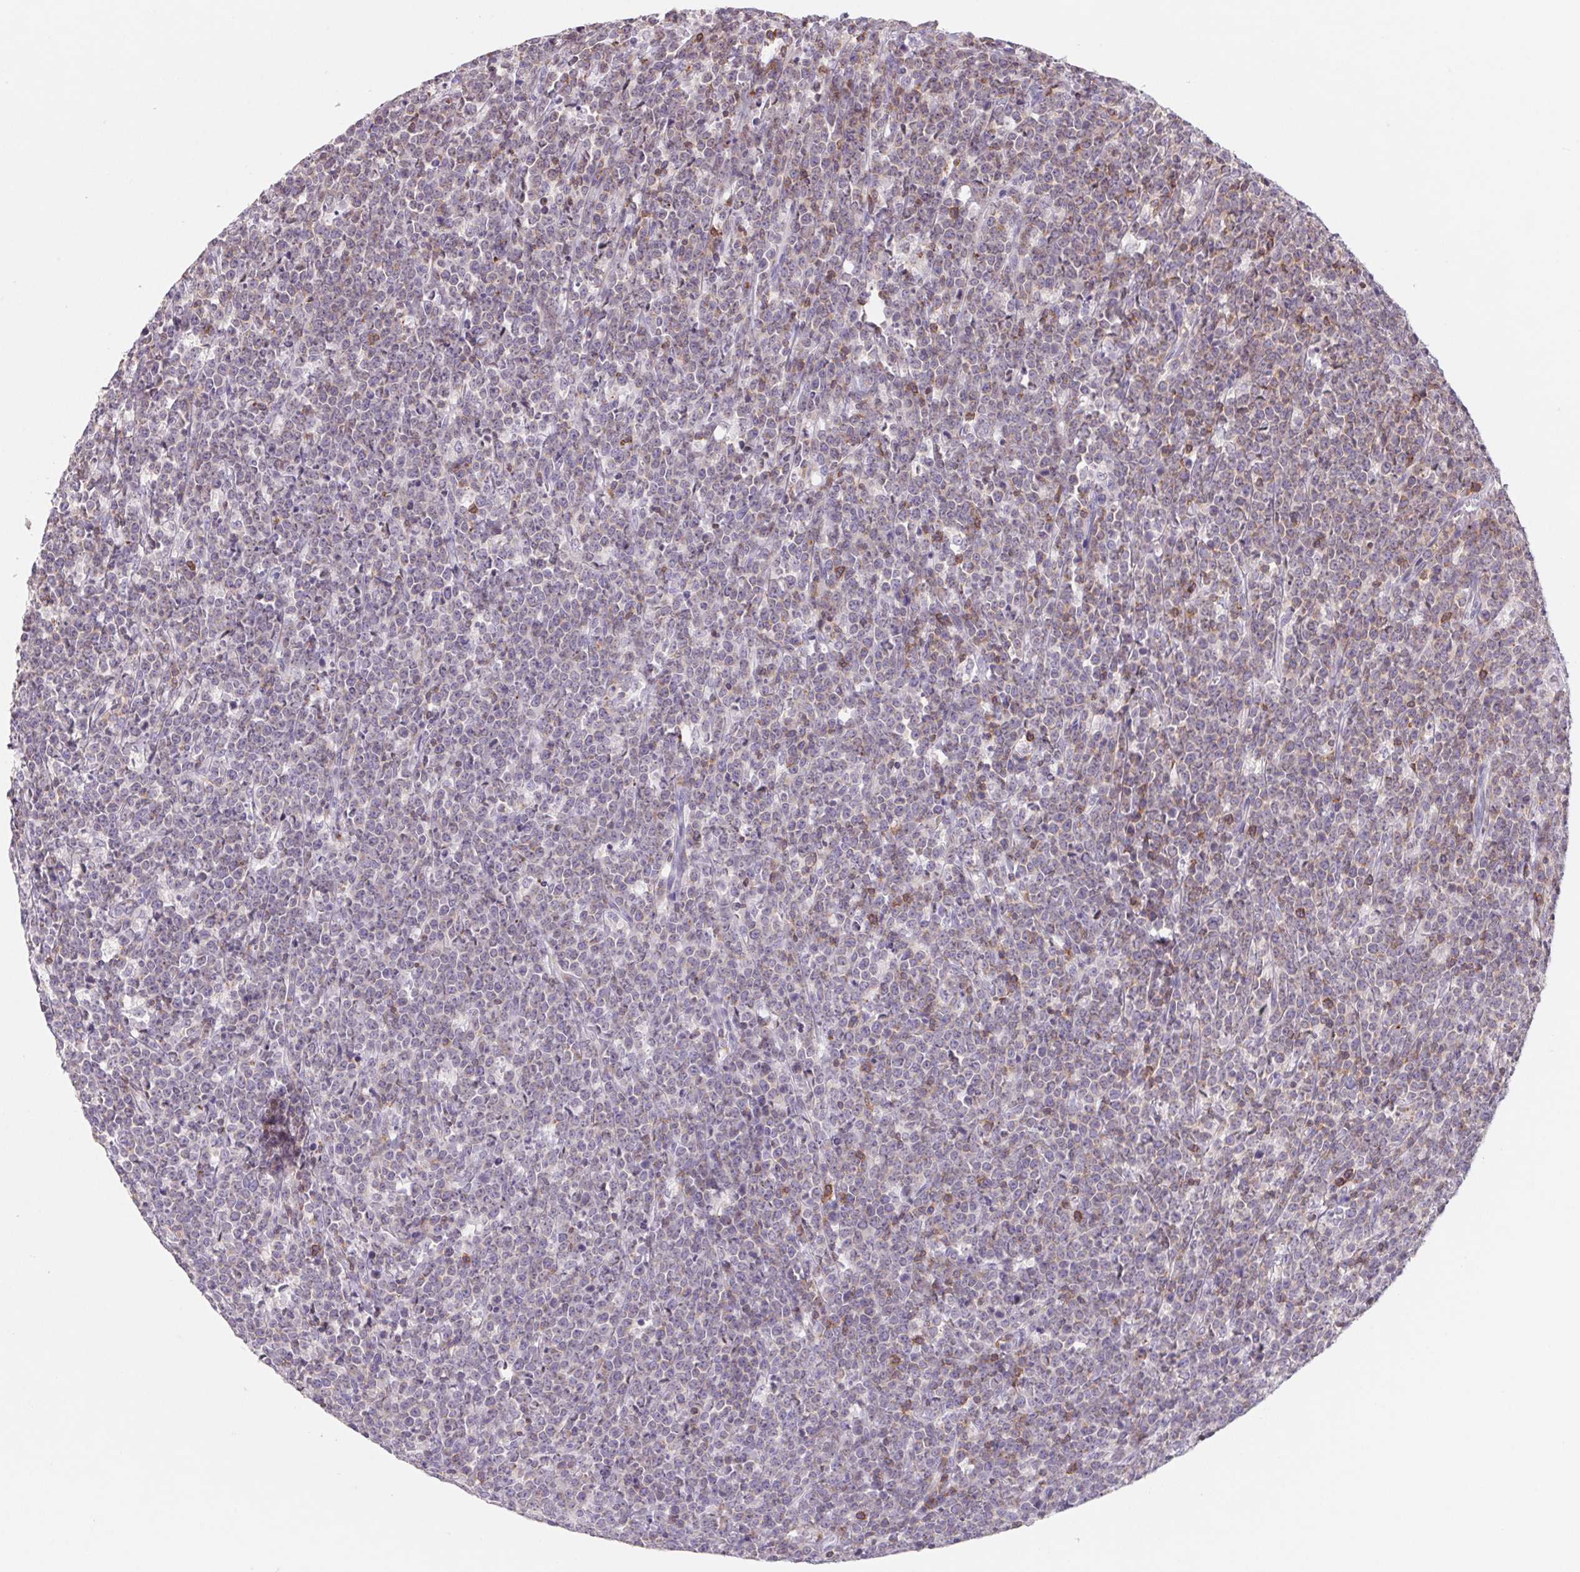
{"staining": {"intensity": "negative", "quantity": "none", "location": "none"}, "tissue": "lymphoma", "cell_type": "Tumor cells", "image_type": "cancer", "snomed": [{"axis": "morphology", "description": "Malignant lymphoma, non-Hodgkin's type, High grade"}, {"axis": "topography", "description": "Small intestine"}], "caption": "Protein analysis of malignant lymphoma, non-Hodgkin's type (high-grade) reveals no significant staining in tumor cells.", "gene": "KIF26A", "patient": {"sex": "female", "age": 56}}